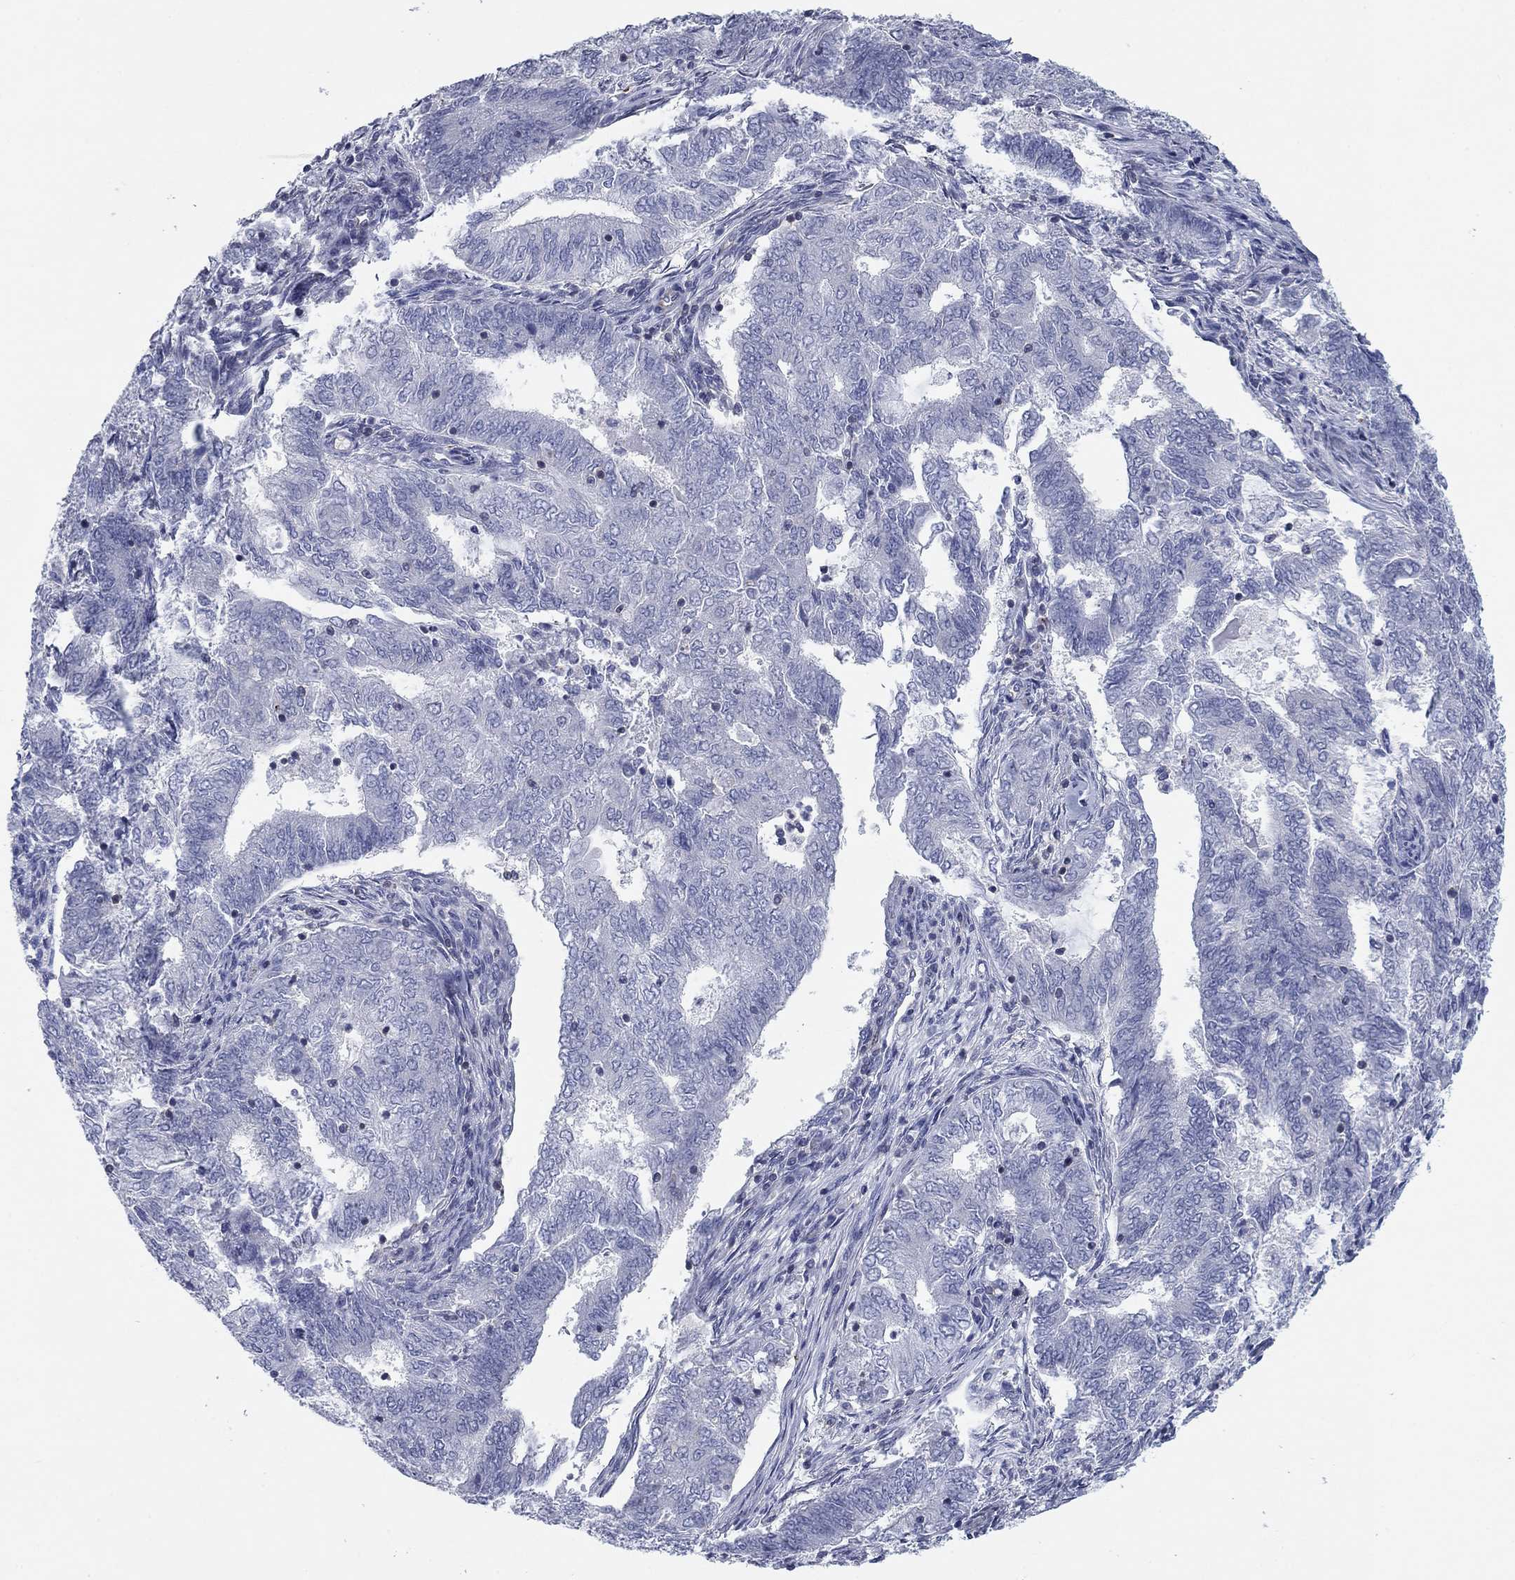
{"staining": {"intensity": "negative", "quantity": "none", "location": "none"}, "tissue": "endometrial cancer", "cell_type": "Tumor cells", "image_type": "cancer", "snomed": [{"axis": "morphology", "description": "Adenocarcinoma, NOS"}, {"axis": "topography", "description": "Endometrium"}], "caption": "Endometrial adenocarcinoma was stained to show a protein in brown. There is no significant positivity in tumor cells.", "gene": "PSD4", "patient": {"sex": "female", "age": 62}}